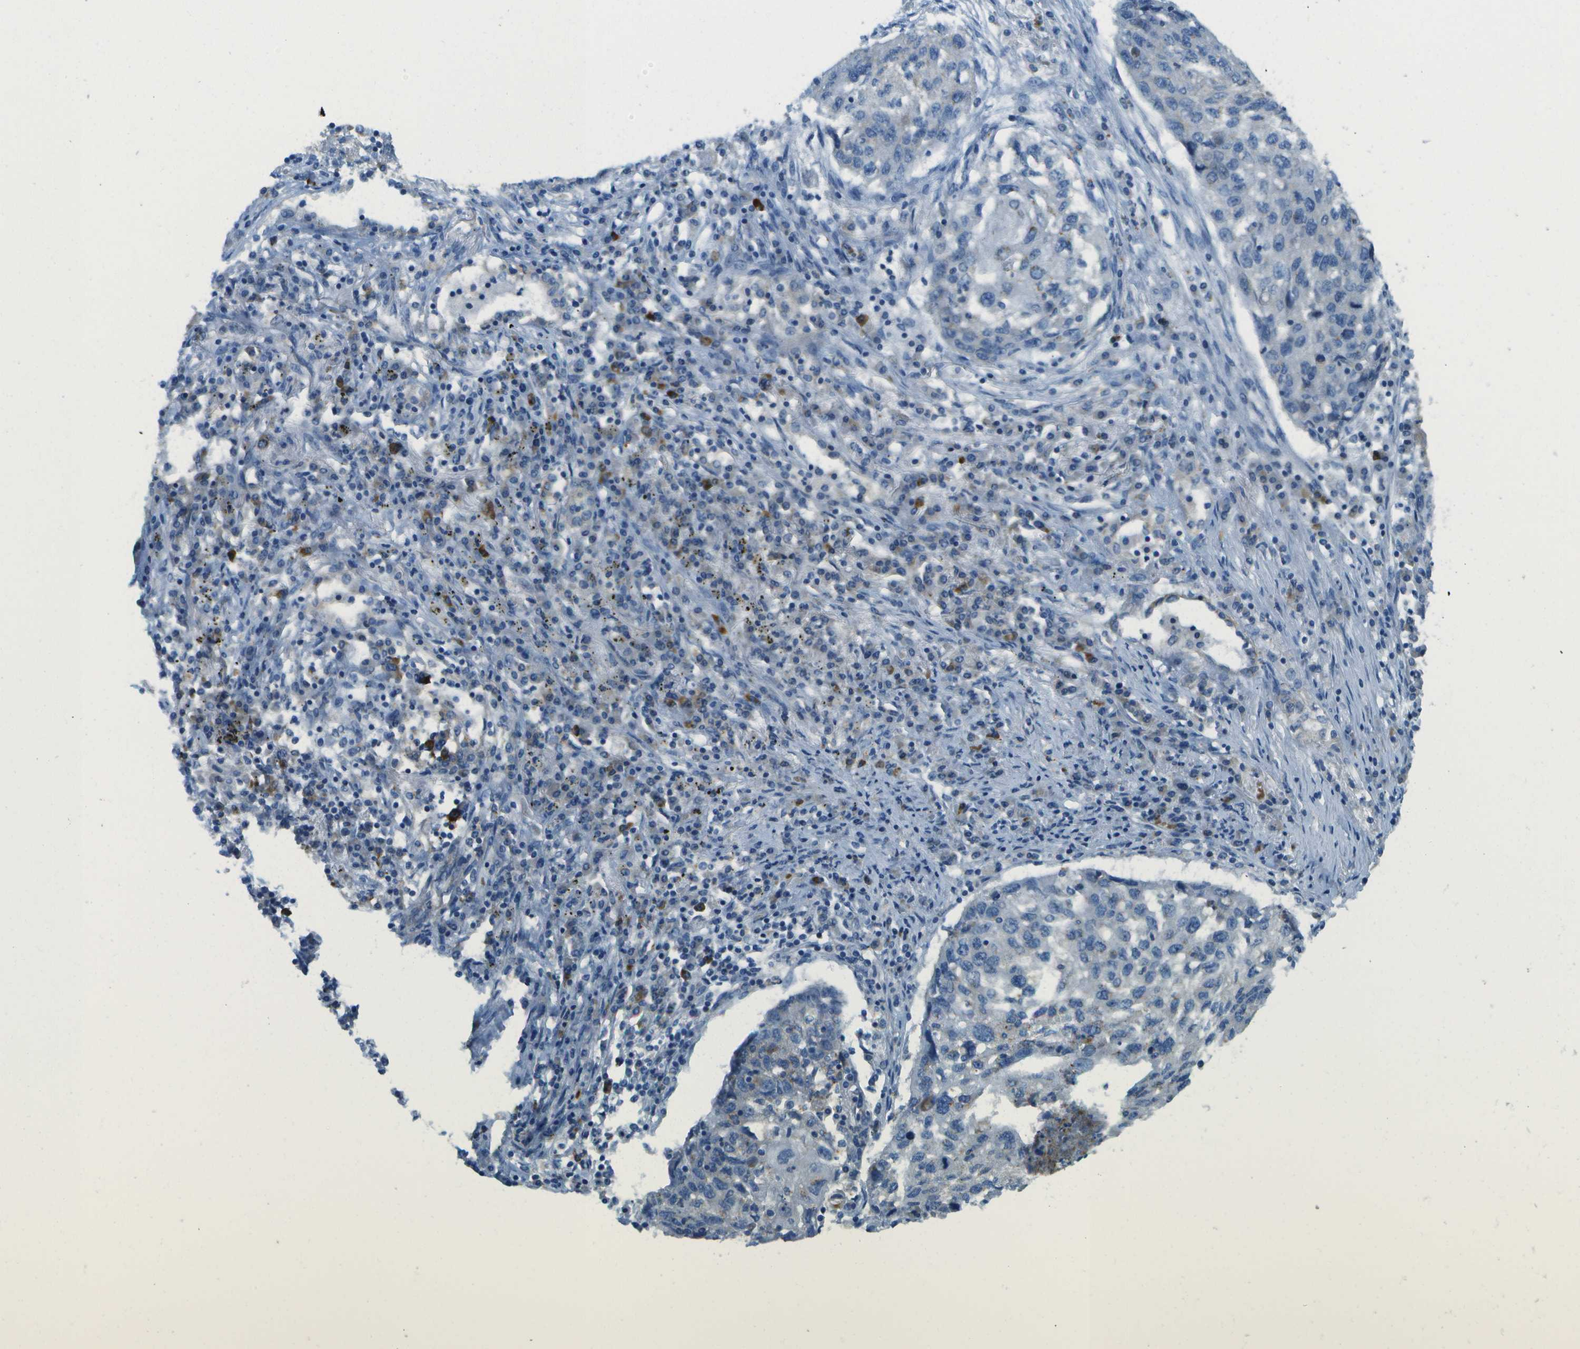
{"staining": {"intensity": "negative", "quantity": "none", "location": "none"}, "tissue": "lung cancer", "cell_type": "Tumor cells", "image_type": "cancer", "snomed": [{"axis": "morphology", "description": "Squamous cell carcinoma, NOS"}, {"axis": "topography", "description": "Lung"}], "caption": "An immunohistochemistry (IHC) image of lung cancer is shown. There is no staining in tumor cells of lung cancer.", "gene": "MYH11", "patient": {"sex": "female", "age": 63}}